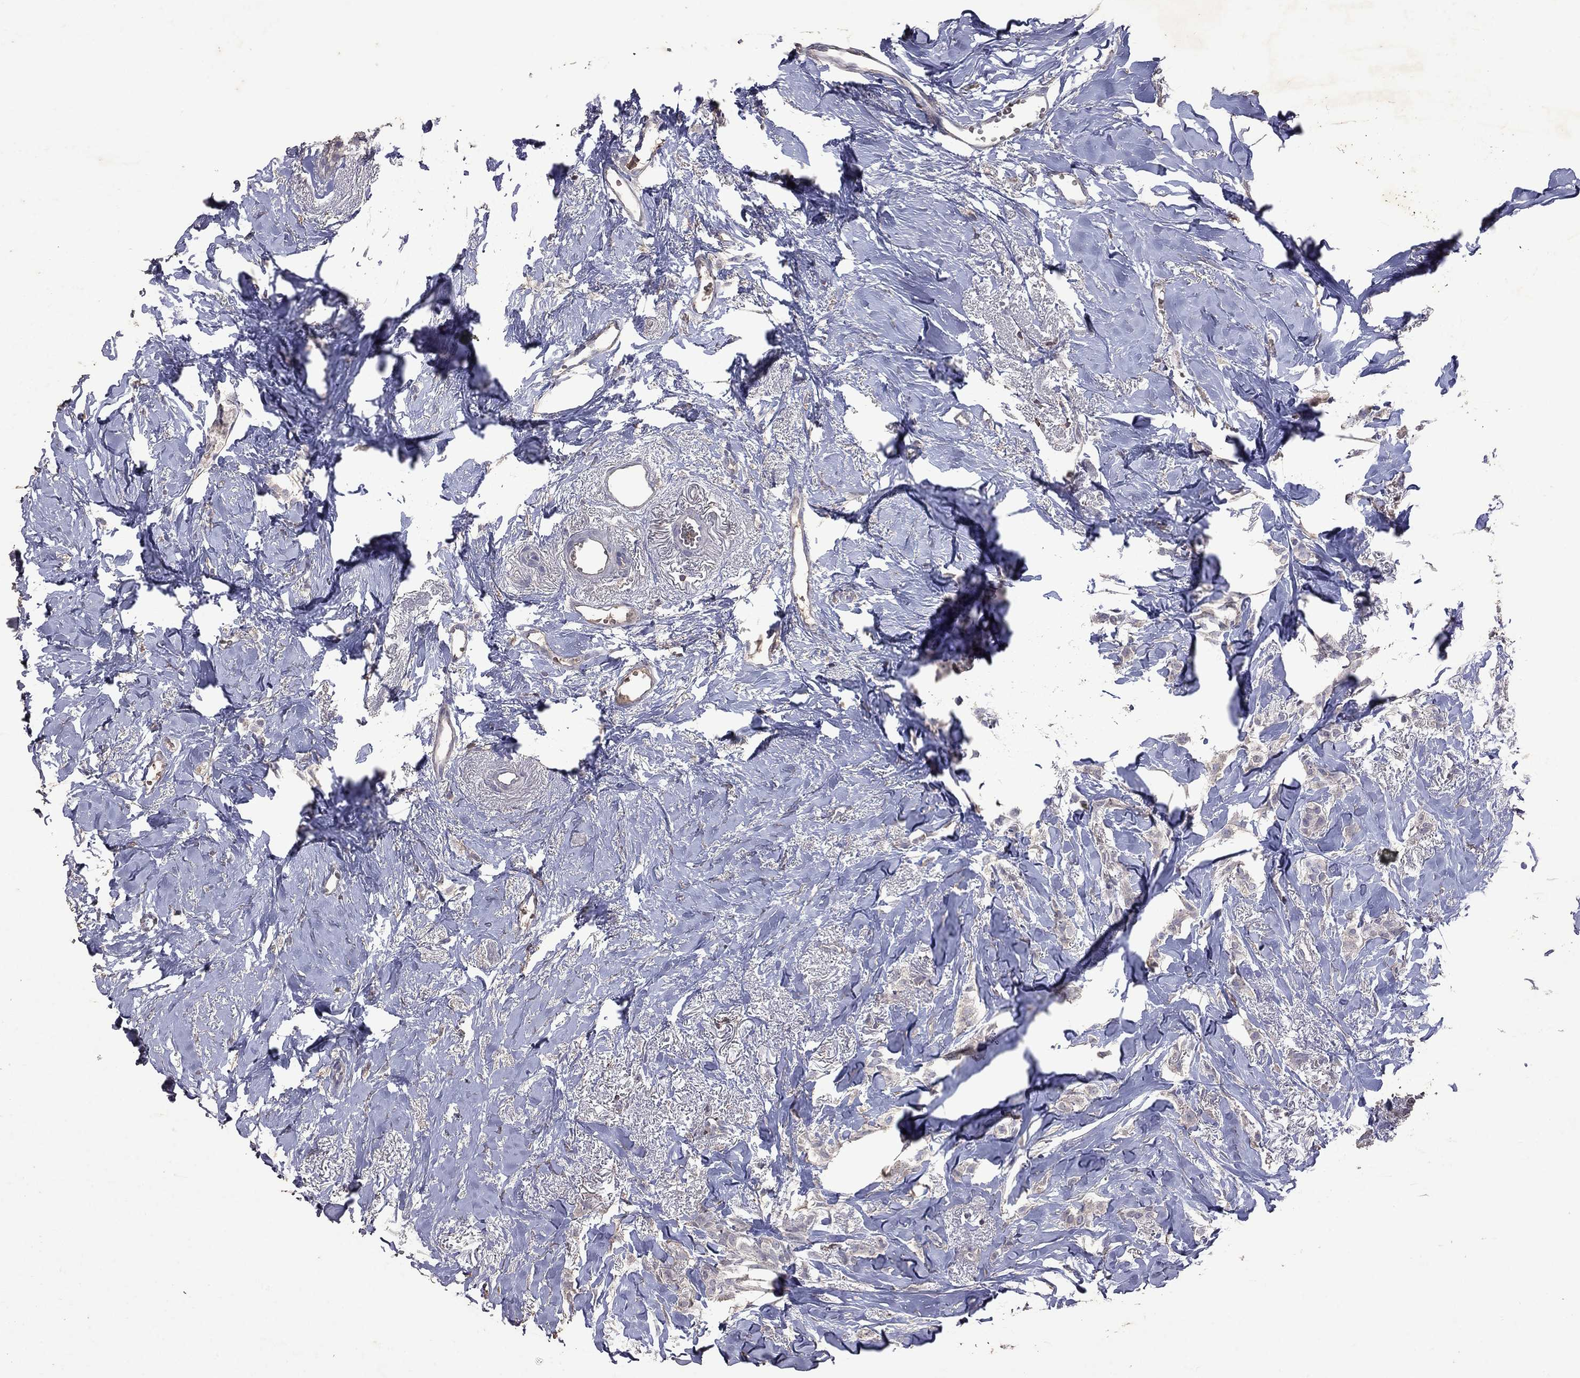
{"staining": {"intensity": "negative", "quantity": "none", "location": "none"}, "tissue": "breast cancer", "cell_type": "Tumor cells", "image_type": "cancer", "snomed": [{"axis": "morphology", "description": "Duct carcinoma"}, {"axis": "topography", "description": "Breast"}], "caption": "Human breast cancer (intraductal carcinoma) stained for a protein using immunohistochemistry exhibits no staining in tumor cells.", "gene": "IPCEF1", "patient": {"sex": "female", "age": 85}}